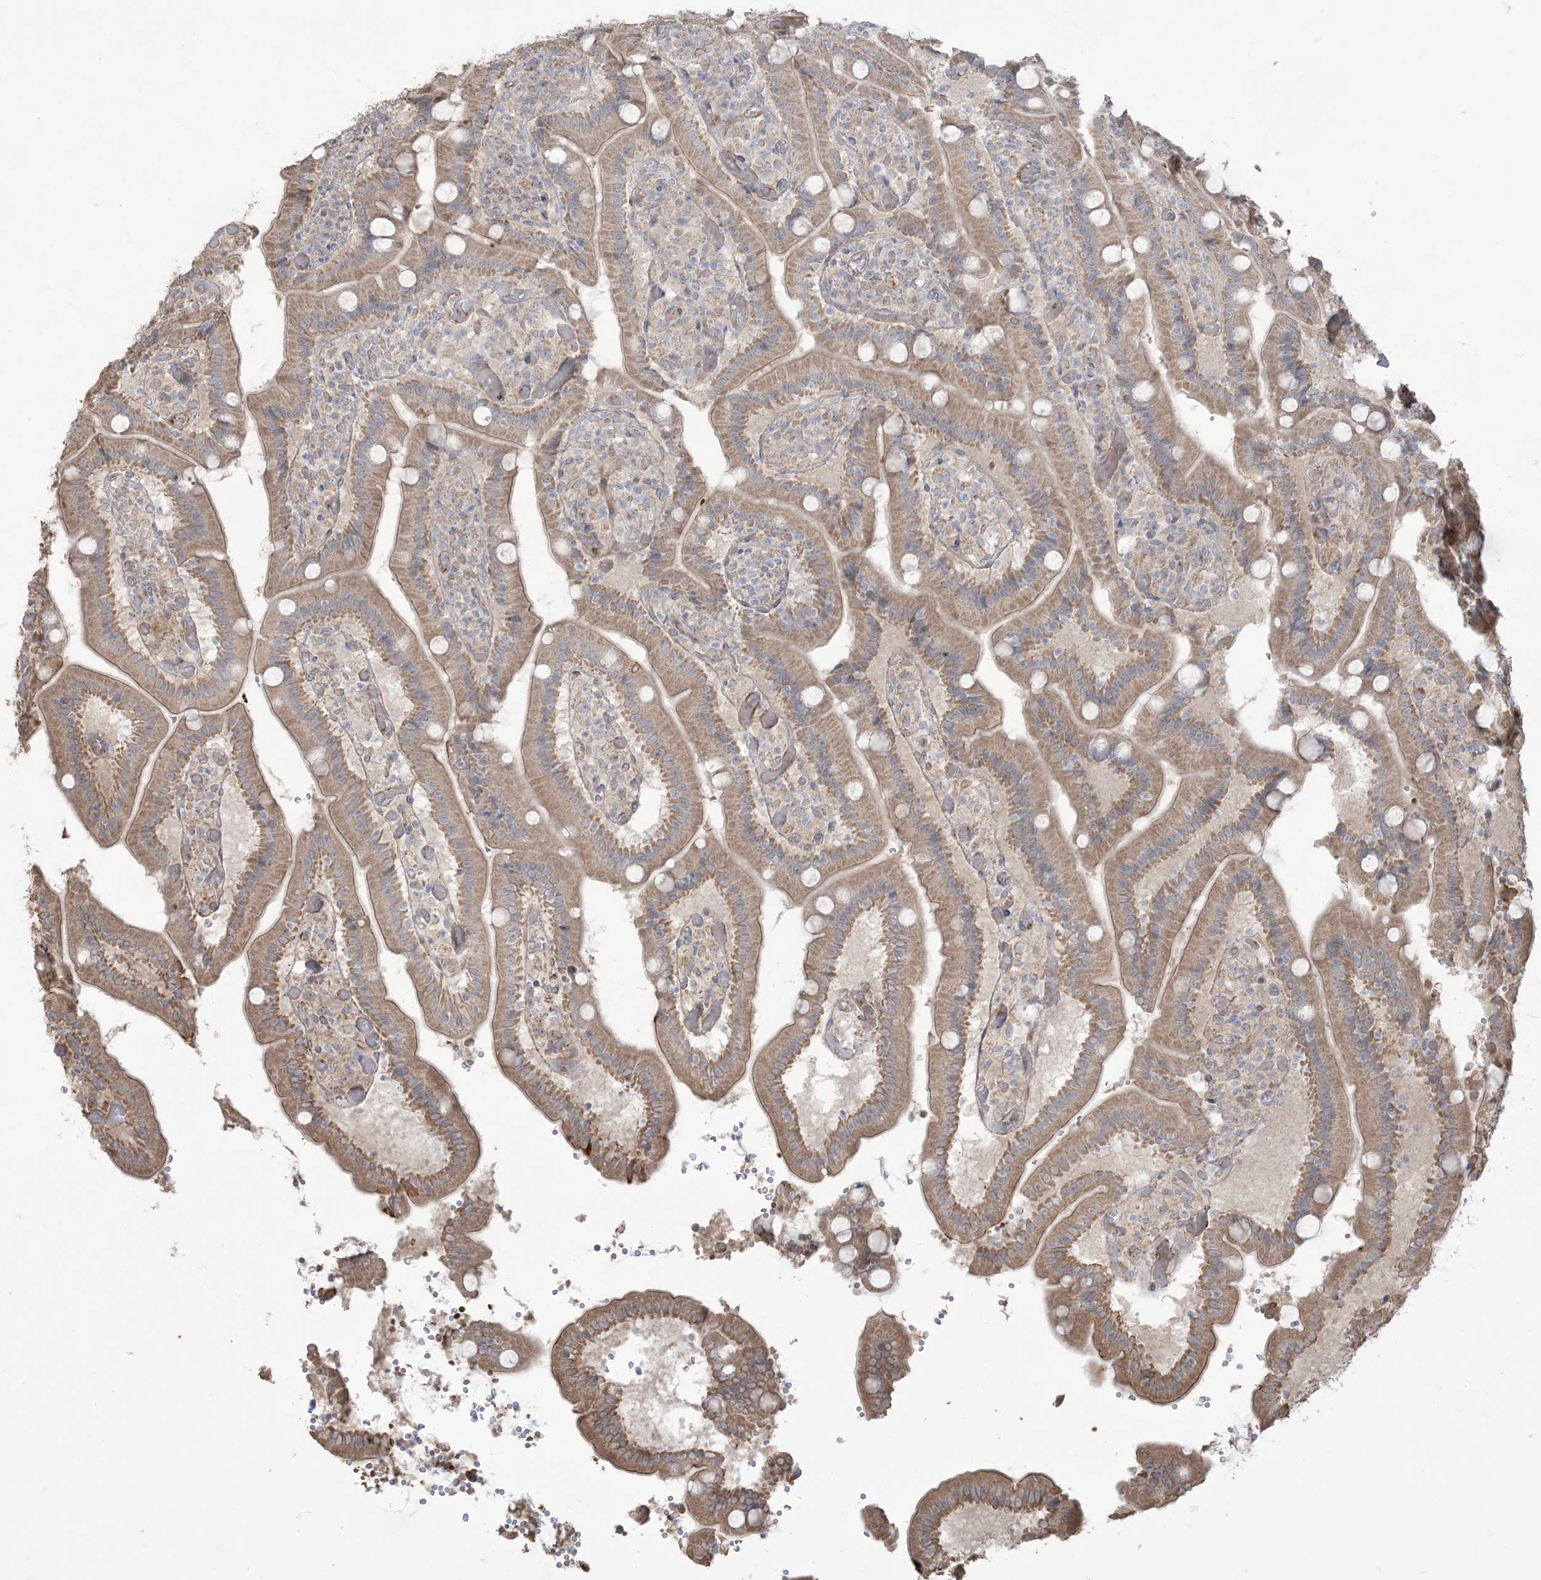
{"staining": {"intensity": "weak", "quantity": ">75%", "location": "cytoplasmic/membranous"}, "tissue": "duodenum", "cell_type": "Glandular cells", "image_type": "normal", "snomed": [{"axis": "morphology", "description": "Normal tissue, NOS"}, {"axis": "topography", "description": "Duodenum"}], "caption": "Protein staining of normal duodenum reveals weak cytoplasmic/membranous positivity in about >75% of glandular cells. Using DAB (brown) and hematoxylin (blue) stains, captured at high magnification using brightfield microscopy.", "gene": "KLHL18", "patient": {"sex": "female", "age": 62}}